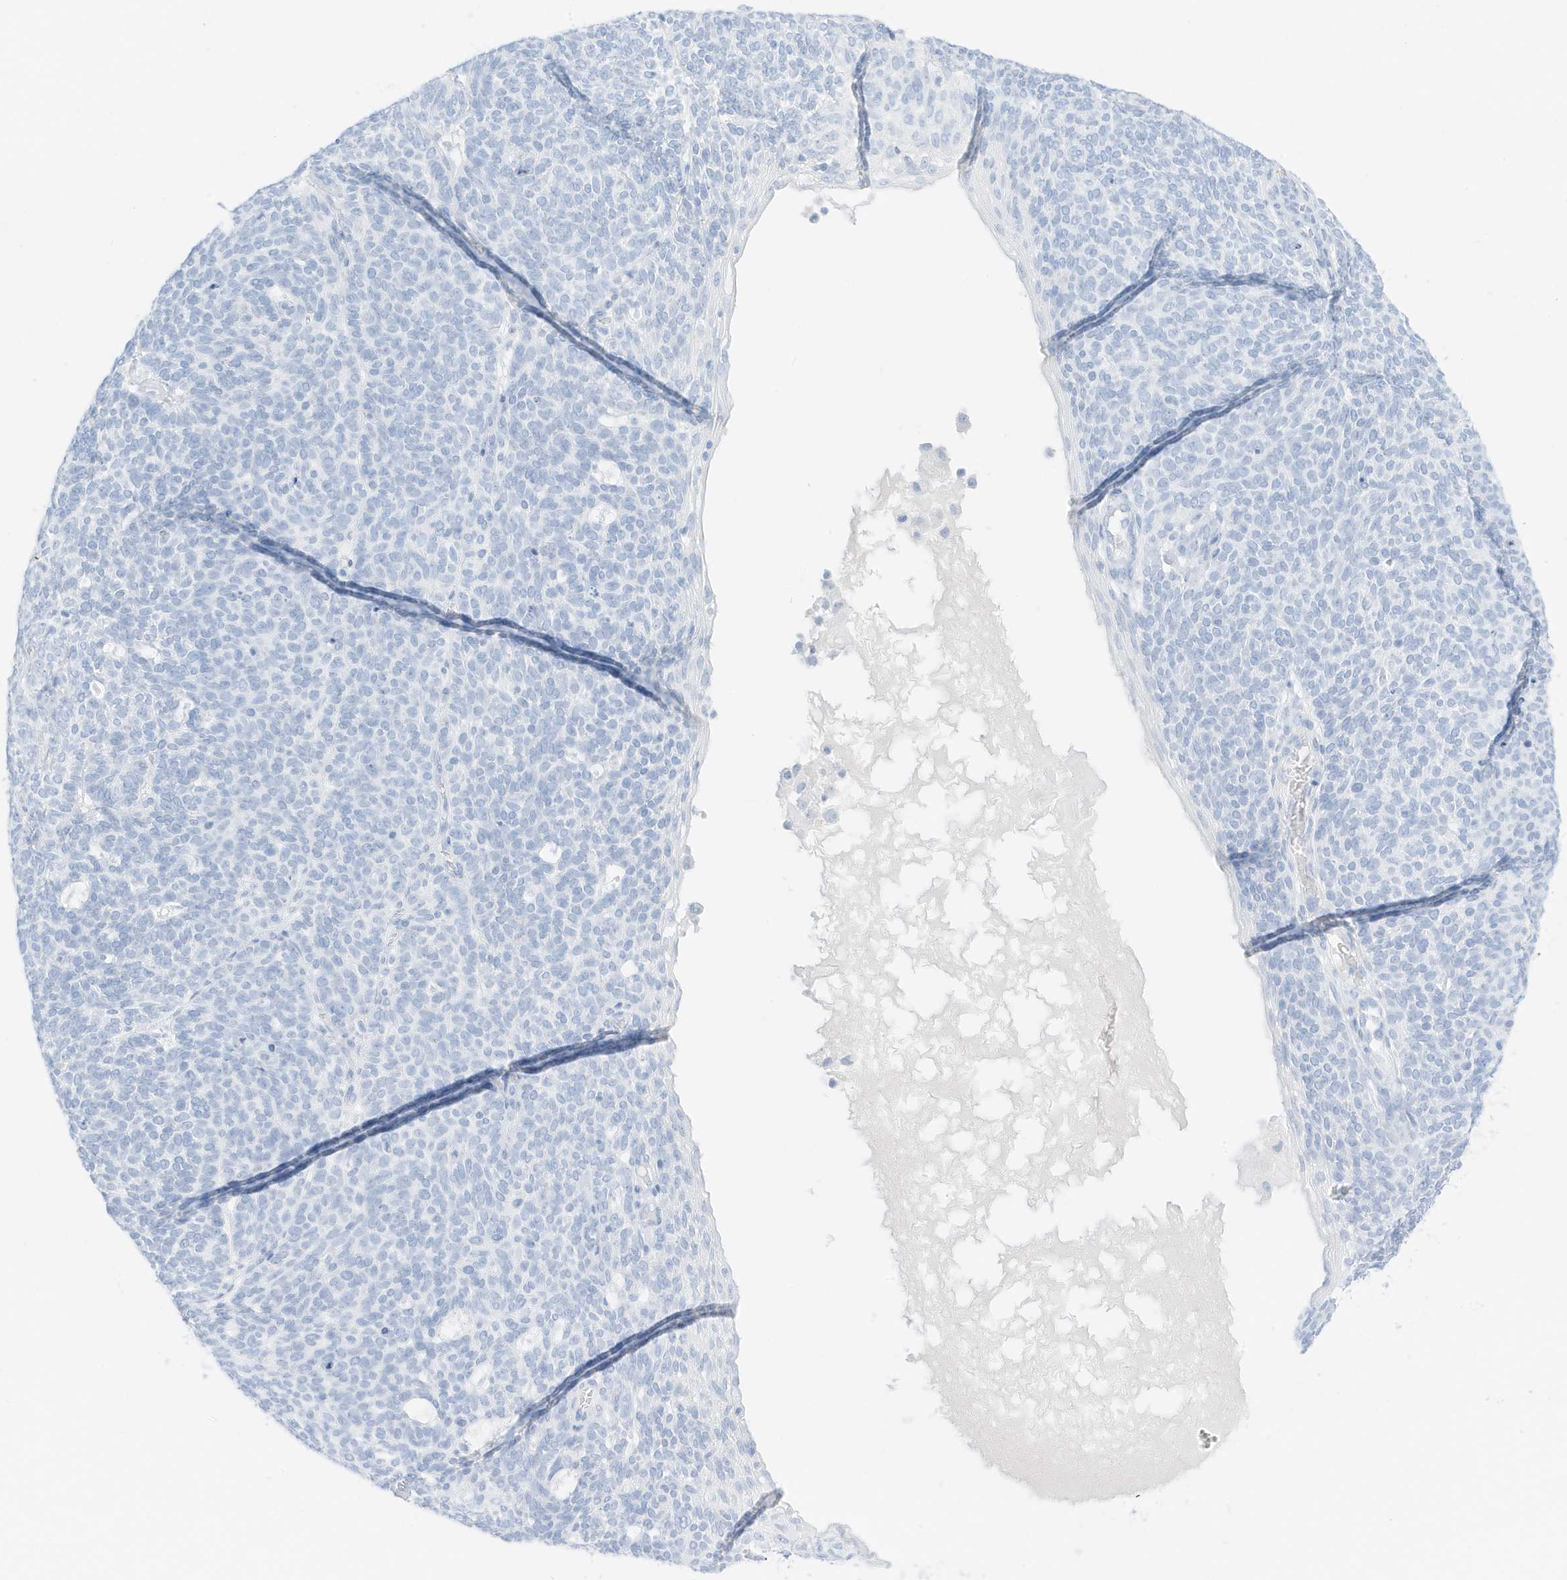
{"staining": {"intensity": "negative", "quantity": "none", "location": "none"}, "tissue": "skin cancer", "cell_type": "Tumor cells", "image_type": "cancer", "snomed": [{"axis": "morphology", "description": "Squamous cell carcinoma, NOS"}, {"axis": "topography", "description": "Skin"}], "caption": "An immunohistochemistry photomicrograph of skin cancer is shown. There is no staining in tumor cells of skin cancer. (DAB immunohistochemistry with hematoxylin counter stain).", "gene": "SLC22A13", "patient": {"sex": "female", "age": 90}}